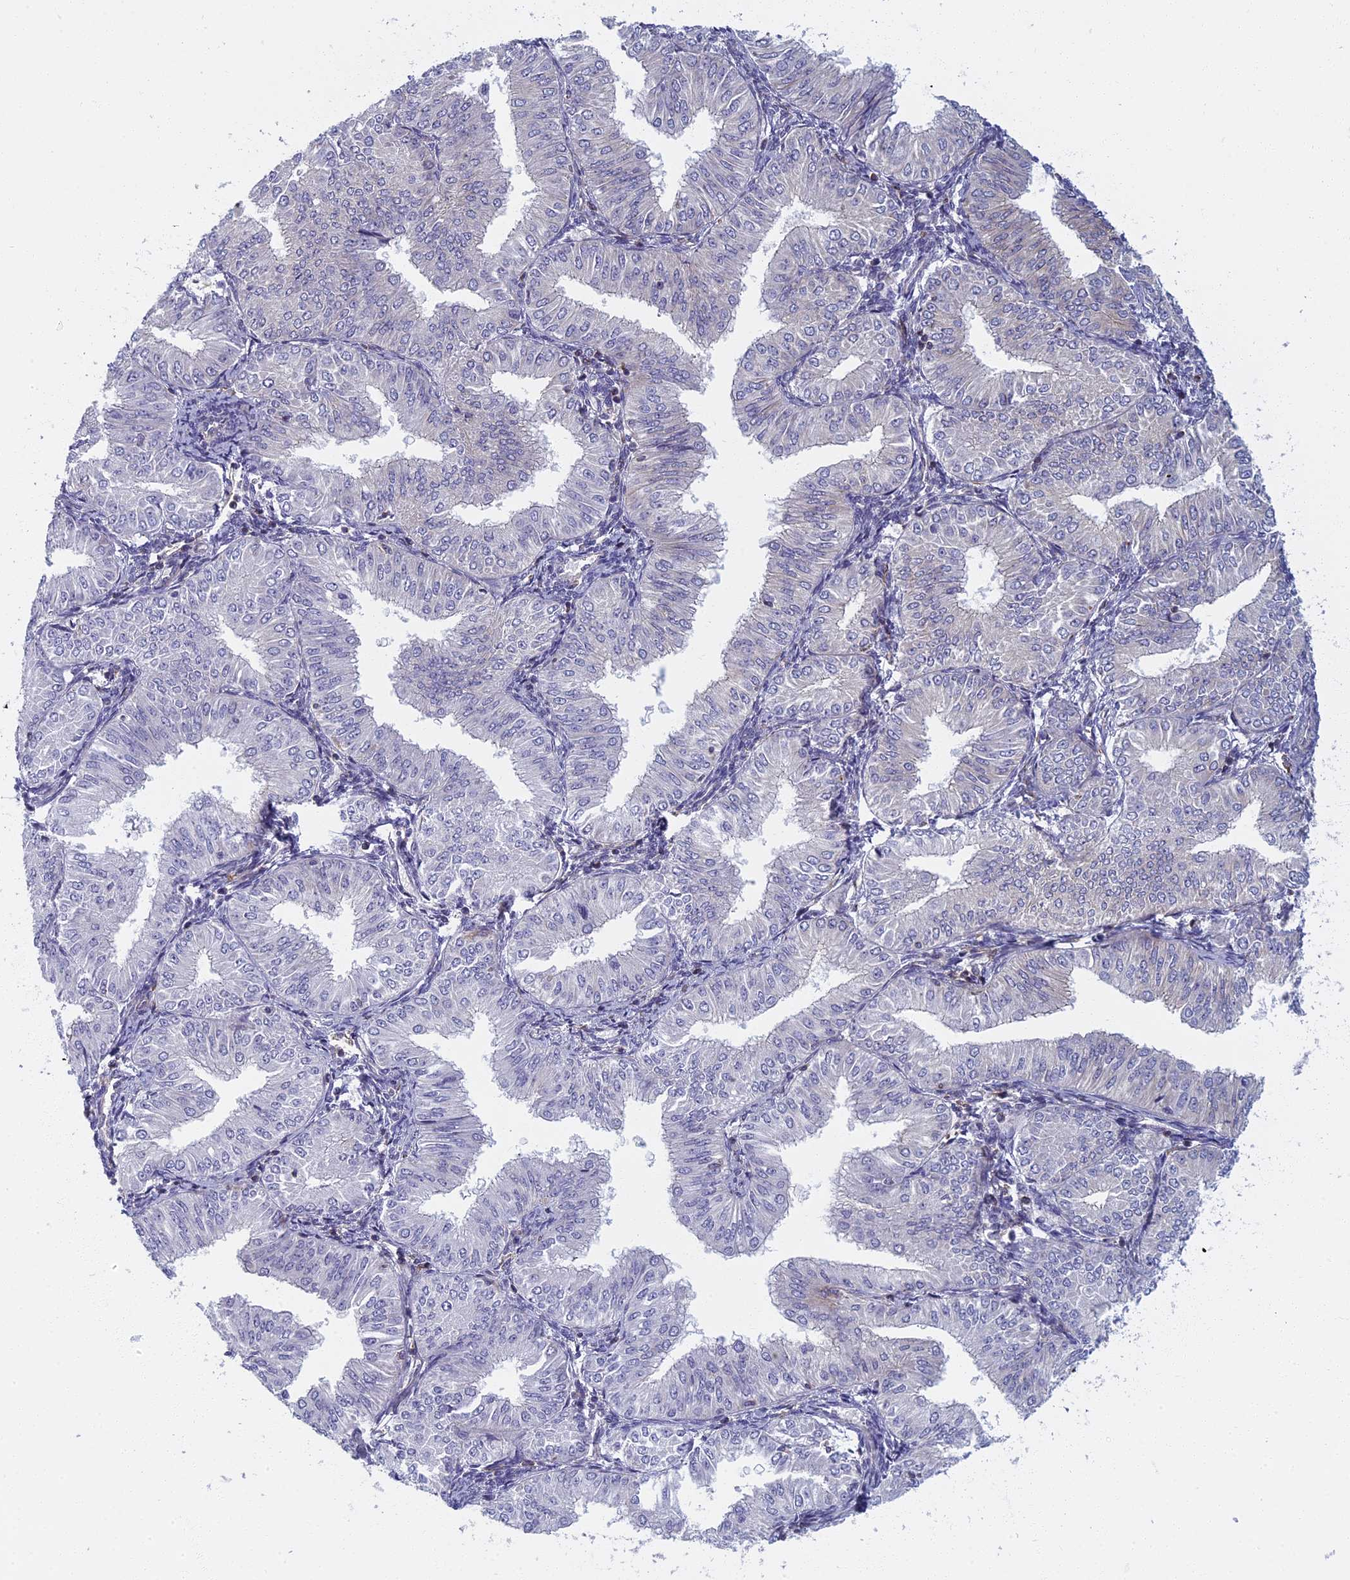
{"staining": {"intensity": "negative", "quantity": "none", "location": "none"}, "tissue": "endometrial cancer", "cell_type": "Tumor cells", "image_type": "cancer", "snomed": [{"axis": "morphology", "description": "Normal tissue, NOS"}, {"axis": "morphology", "description": "Adenocarcinoma, NOS"}, {"axis": "topography", "description": "Endometrium"}], "caption": "Human endometrial cancer stained for a protein using immunohistochemistry exhibits no expression in tumor cells.", "gene": "NOL10", "patient": {"sex": "female", "age": 53}}